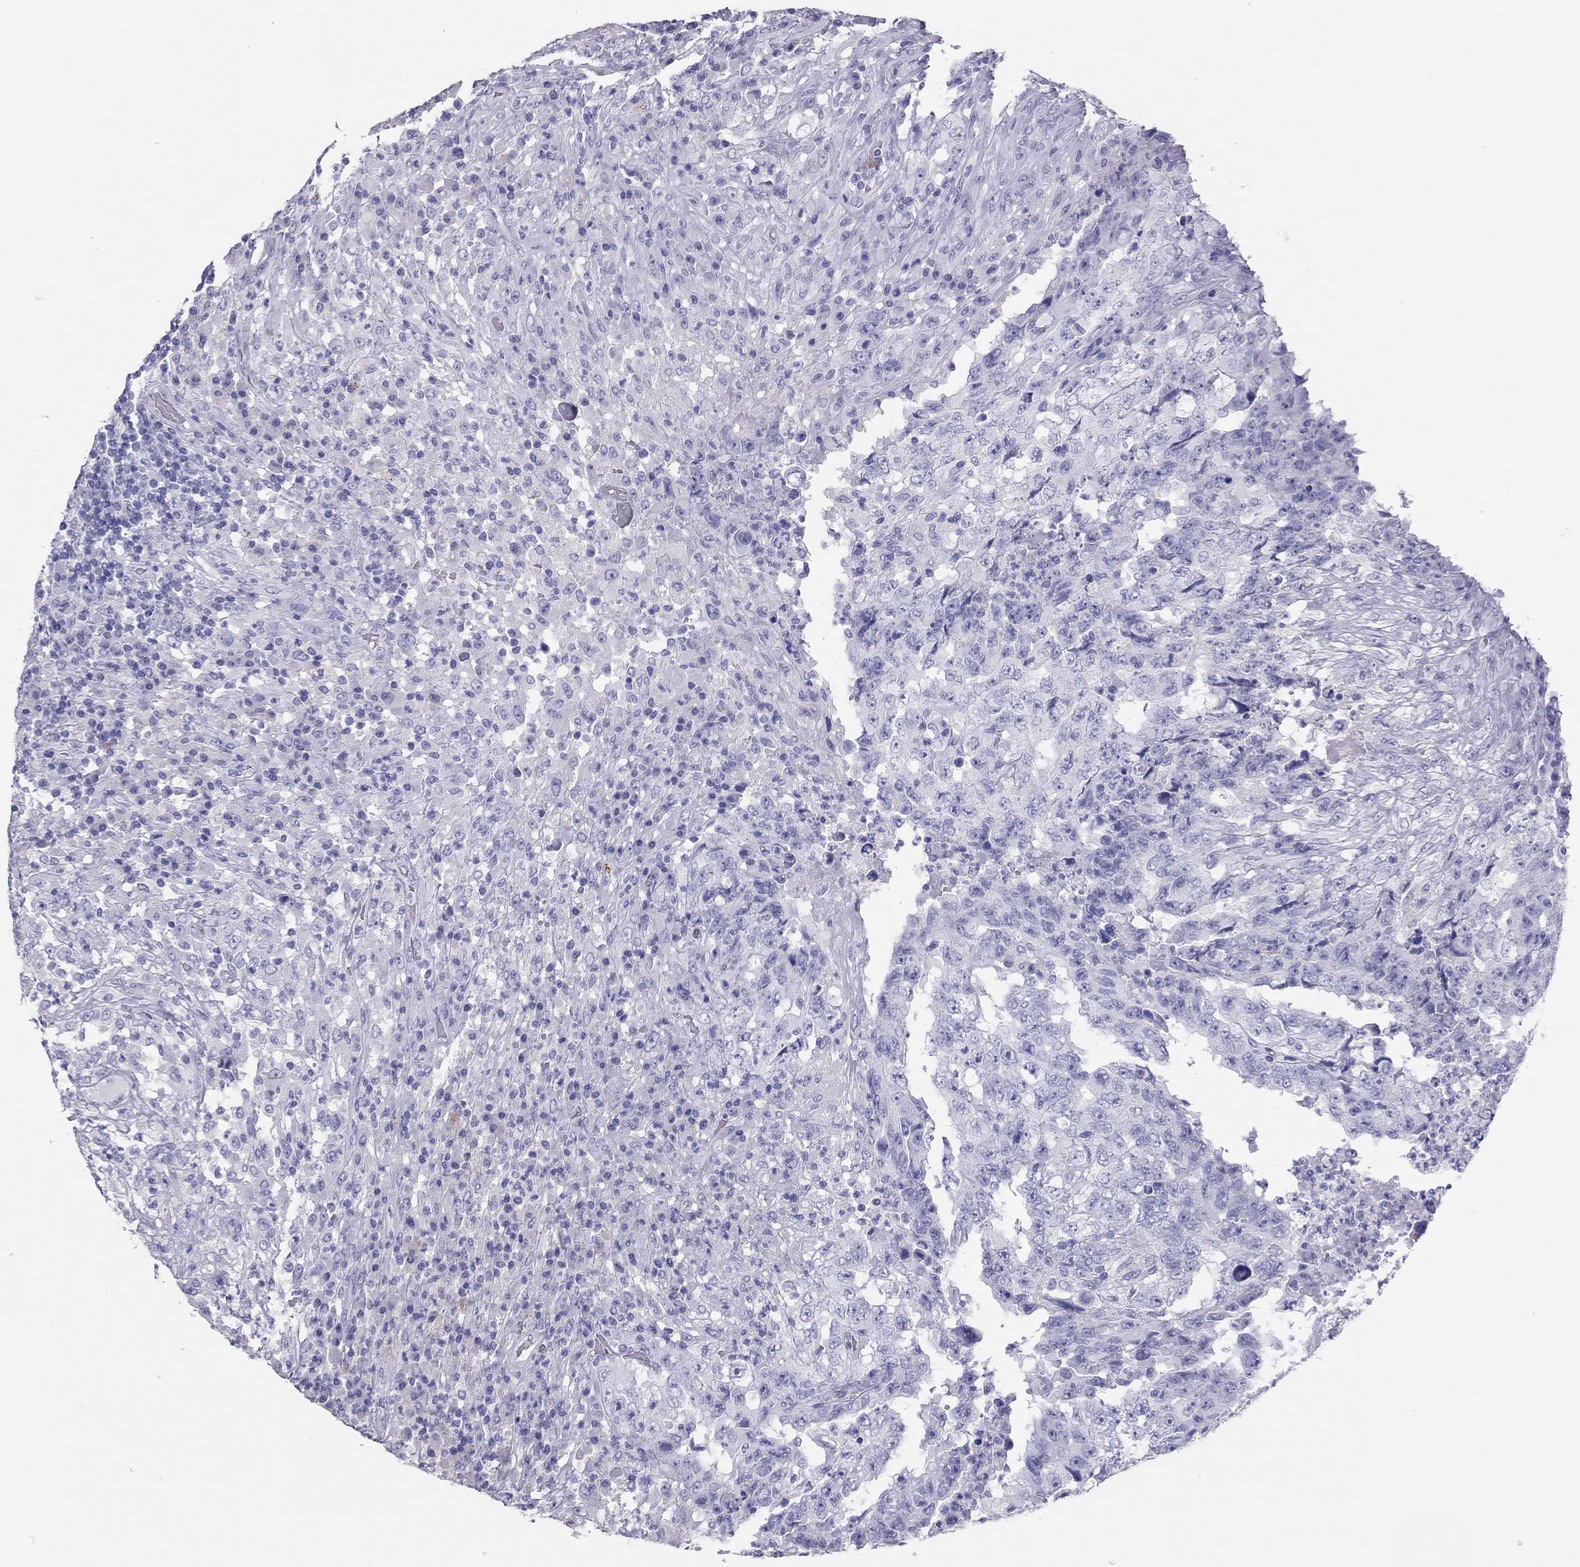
{"staining": {"intensity": "negative", "quantity": "none", "location": "none"}, "tissue": "testis cancer", "cell_type": "Tumor cells", "image_type": "cancer", "snomed": [{"axis": "morphology", "description": "Necrosis, NOS"}, {"axis": "morphology", "description": "Carcinoma, Embryonal, NOS"}, {"axis": "topography", "description": "Testis"}], "caption": "Photomicrograph shows no protein expression in tumor cells of testis cancer (embryonal carcinoma) tissue.", "gene": "TSHB", "patient": {"sex": "male", "age": 19}}